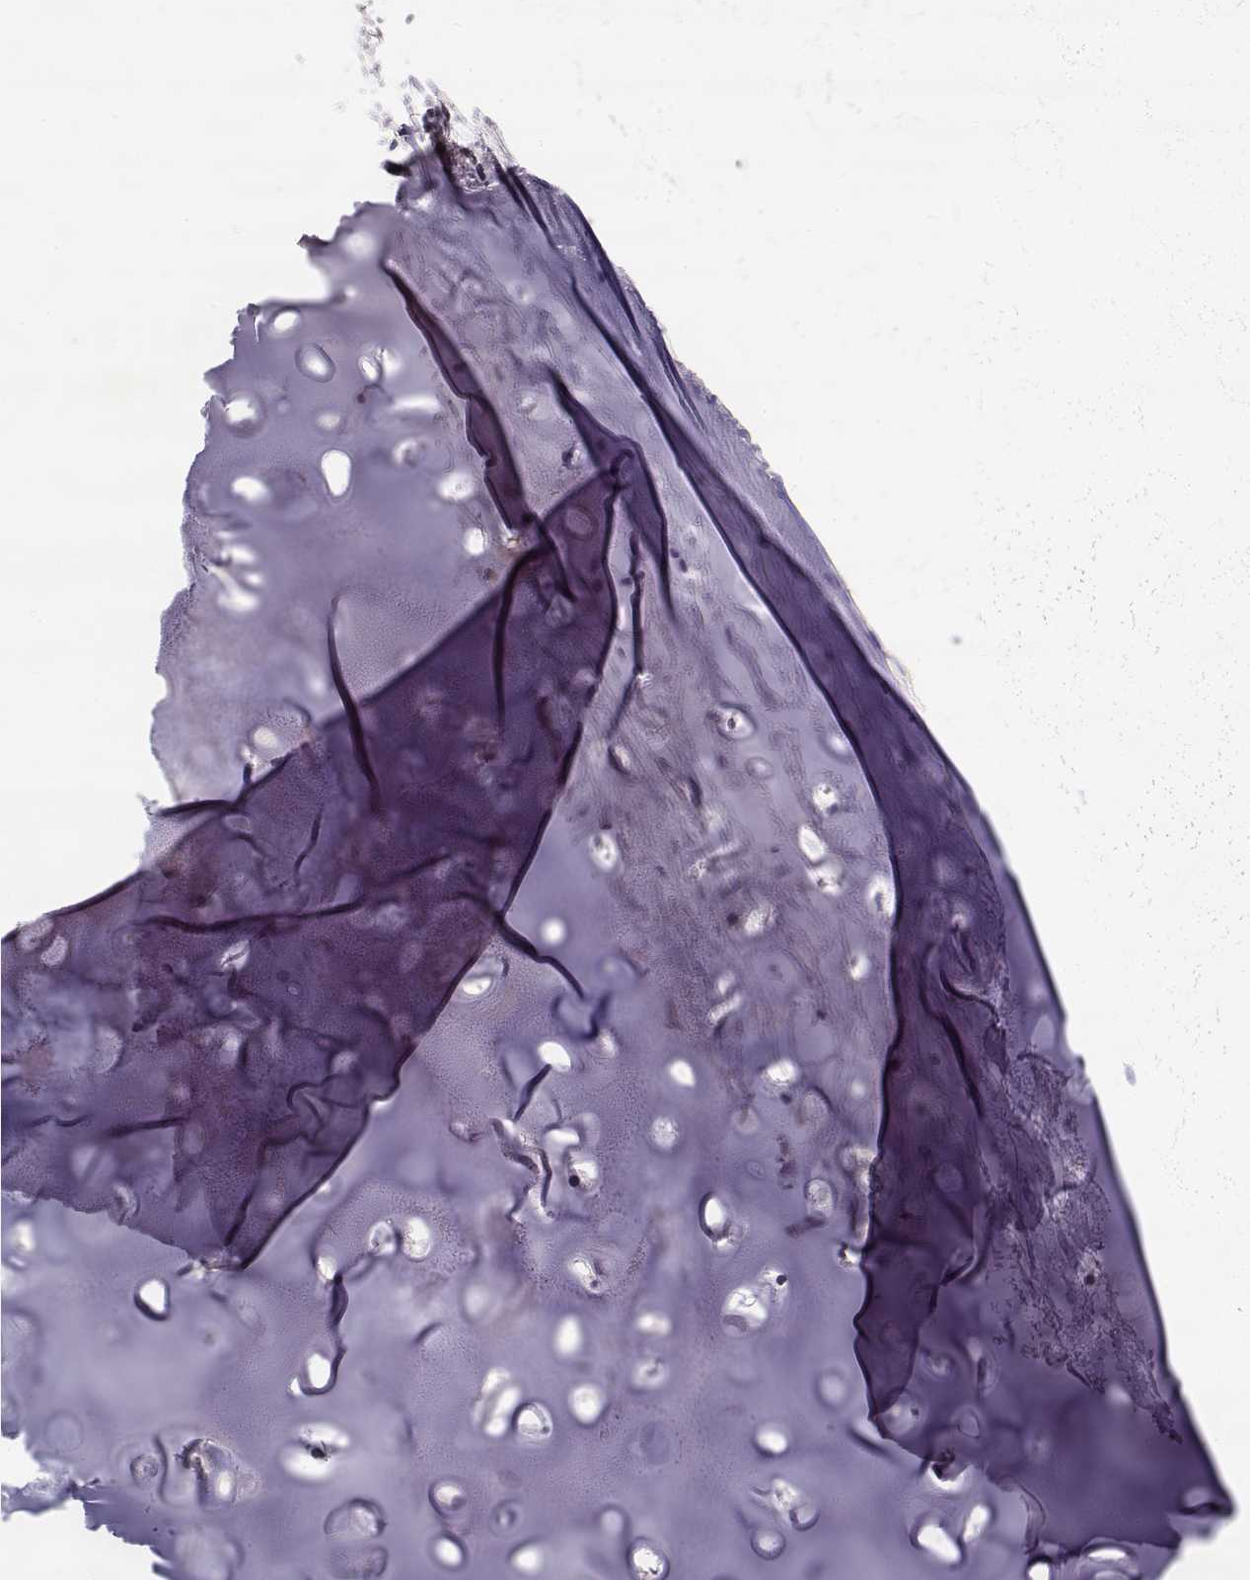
{"staining": {"intensity": "negative", "quantity": "none", "location": "none"}, "tissue": "soft tissue", "cell_type": "Chondrocytes", "image_type": "normal", "snomed": [{"axis": "morphology", "description": "Normal tissue, NOS"}, {"axis": "topography", "description": "Cartilage tissue"}, {"axis": "topography", "description": "Bronchus"}], "caption": "Human soft tissue stained for a protein using immunohistochemistry (IHC) shows no staining in chondrocytes.", "gene": "TPH2", "patient": {"sex": "male", "age": 58}}